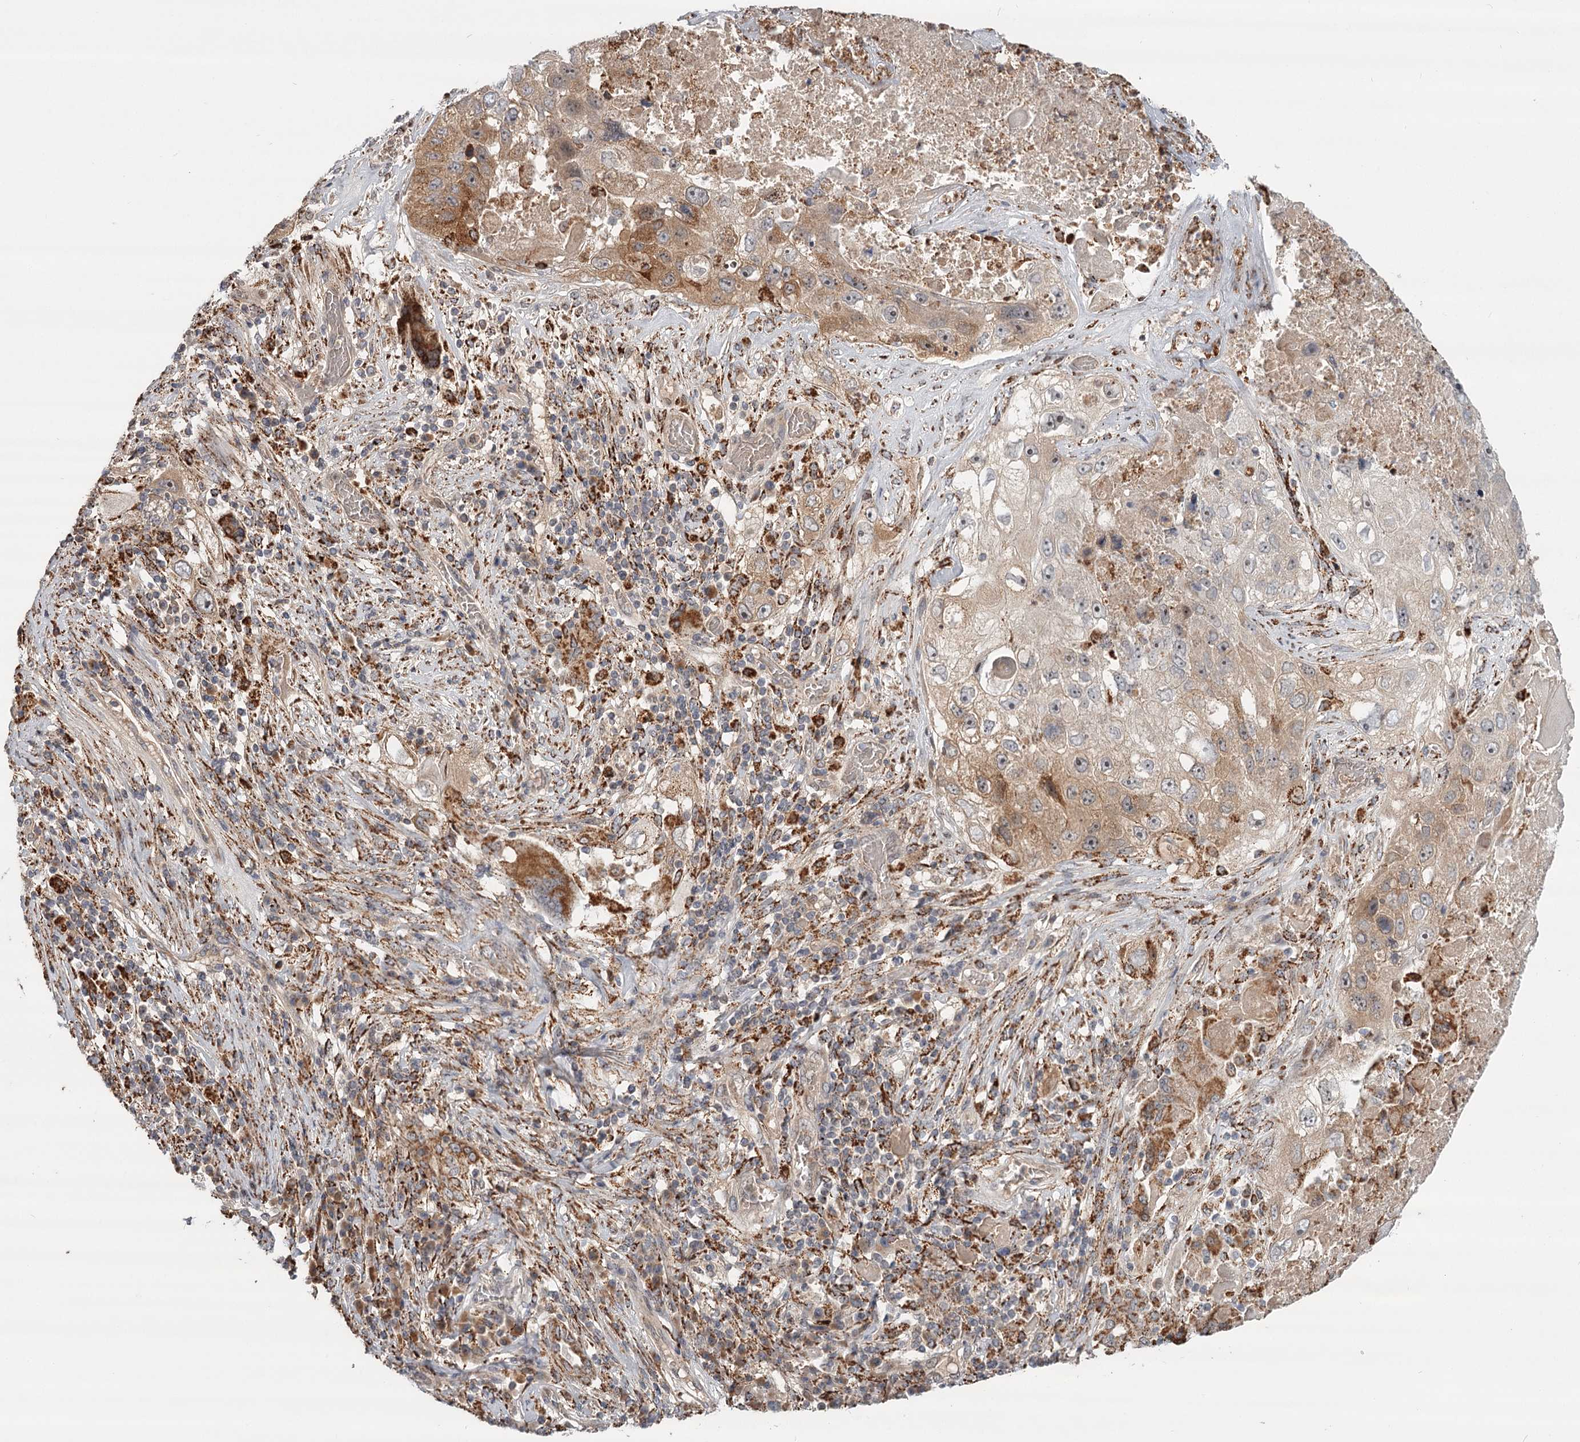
{"staining": {"intensity": "moderate", "quantity": "25%-75%", "location": "cytoplasmic/membranous"}, "tissue": "lung cancer", "cell_type": "Tumor cells", "image_type": "cancer", "snomed": [{"axis": "morphology", "description": "Squamous cell carcinoma, NOS"}, {"axis": "topography", "description": "Lung"}], "caption": "The immunohistochemical stain labels moderate cytoplasmic/membranous staining in tumor cells of lung squamous cell carcinoma tissue.", "gene": "CDC123", "patient": {"sex": "male", "age": 61}}